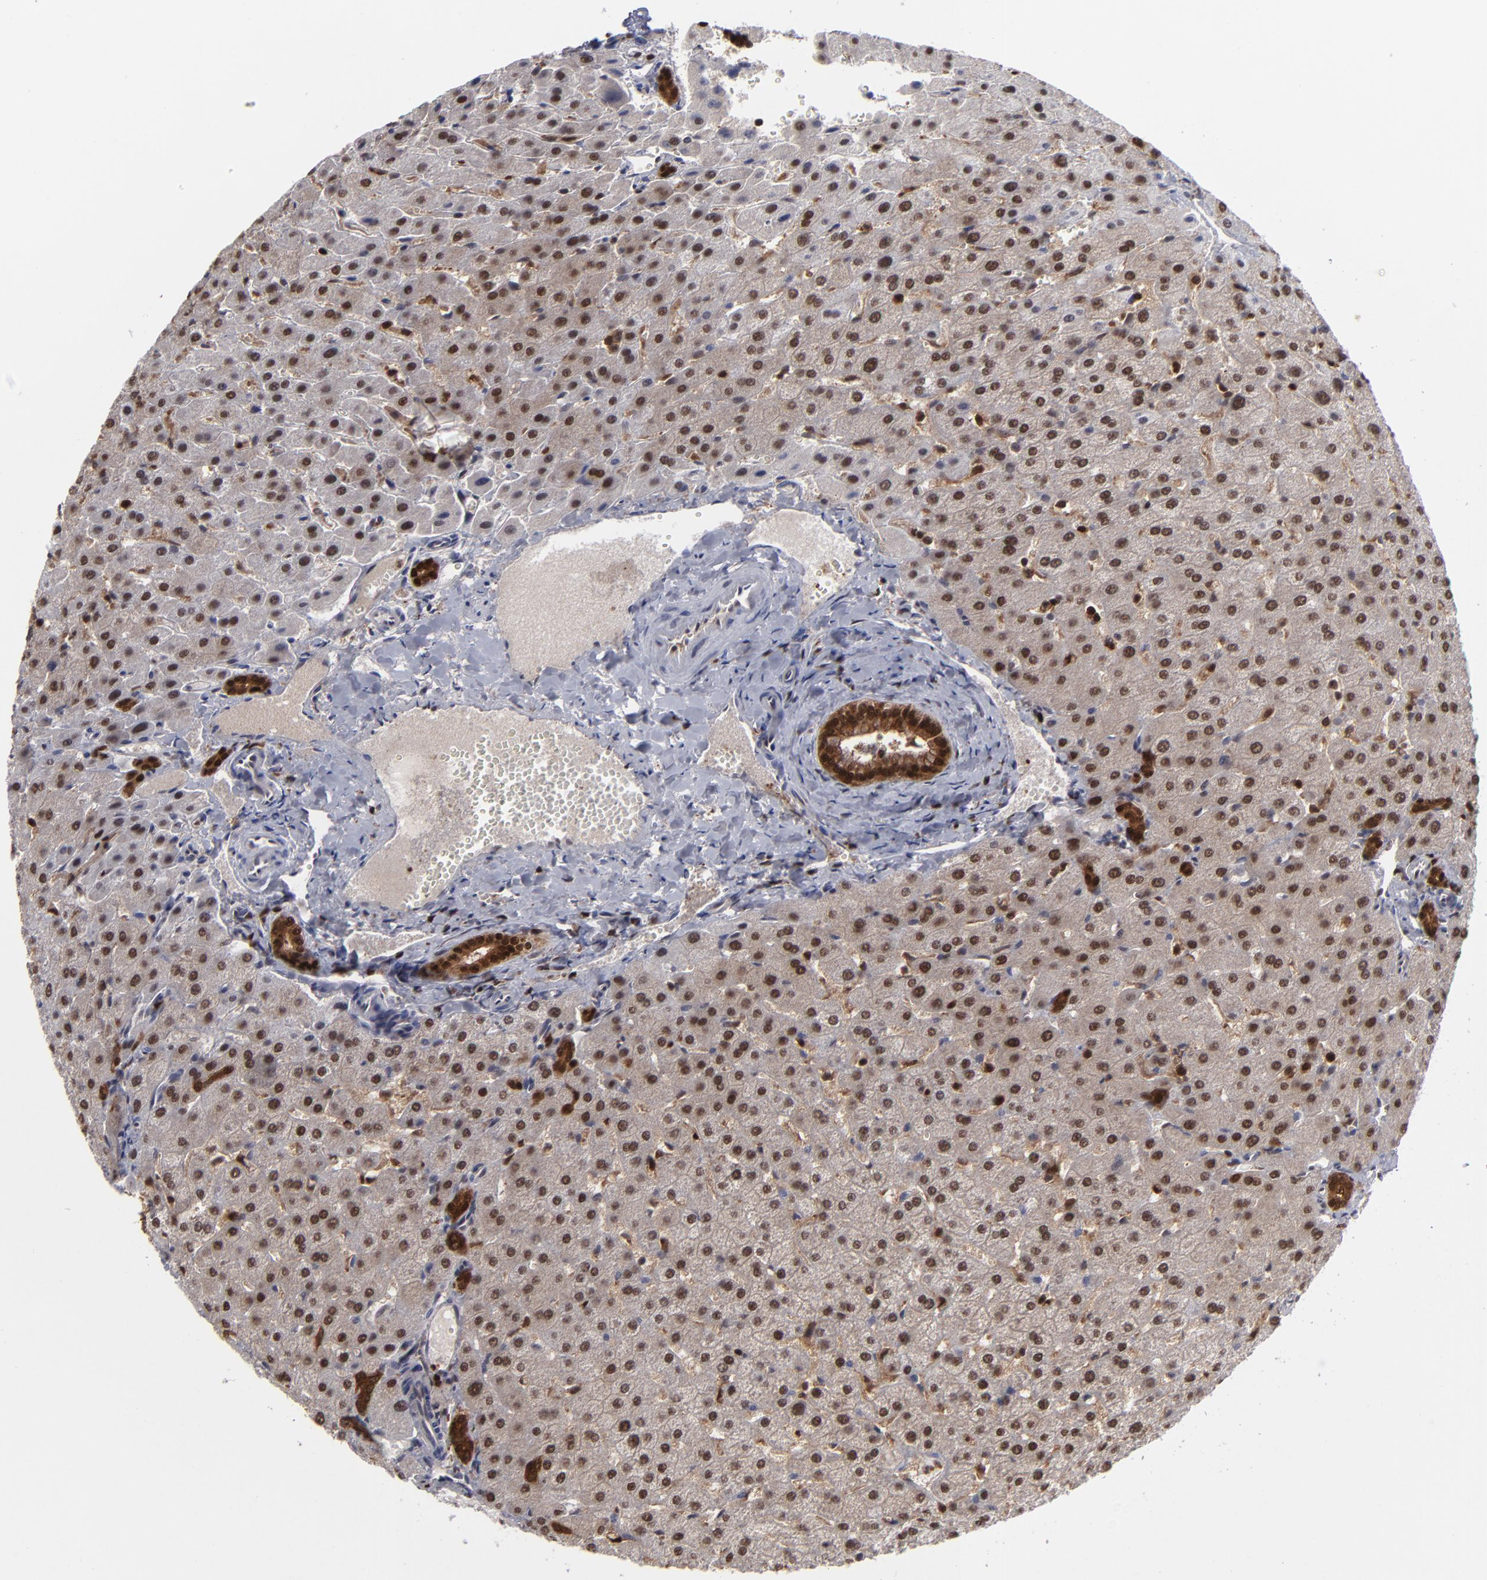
{"staining": {"intensity": "moderate", "quantity": ">75%", "location": "cytoplasmic/membranous,nuclear"}, "tissue": "liver", "cell_type": "Cholangiocytes", "image_type": "normal", "snomed": [{"axis": "morphology", "description": "Normal tissue, NOS"}, {"axis": "morphology", "description": "Fibrosis, NOS"}, {"axis": "topography", "description": "Liver"}], "caption": "A brown stain labels moderate cytoplasmic/membranous,nuclear expression of a protein in cholangiocytes of unremarkable human liver. (Stains: DAB (3,3'-diaminobenzidine) in brown, nuclei in blue, Microscopy: brightfield microscopy at high magnification).", "gene": "GSR", "patient": {"sex": "female", "age": 29}}